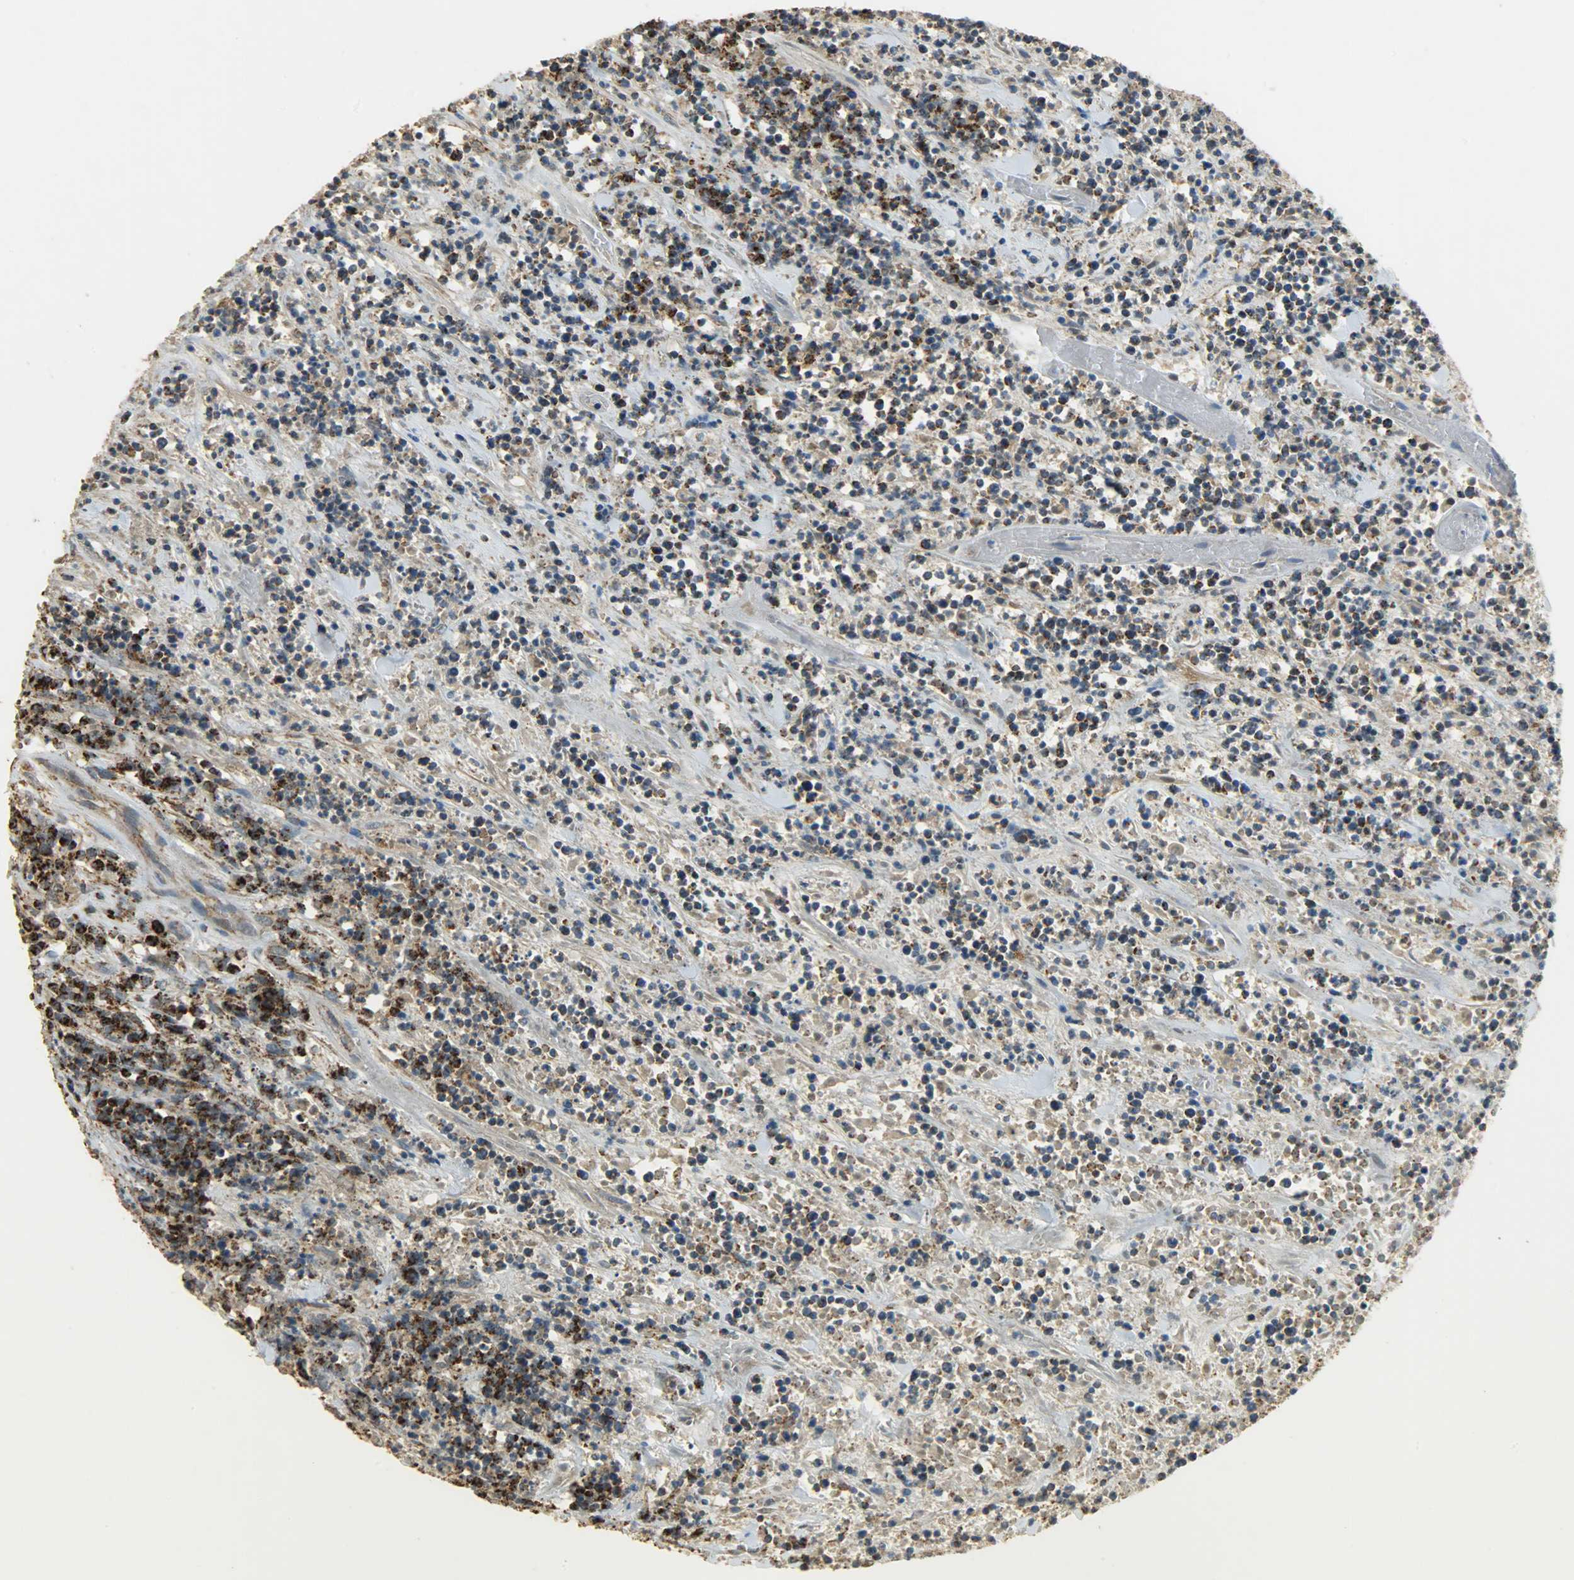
{"staining": {"intensity": "moderate", "quantity": ">75%", "location": "cytoplasmic/membranous"}, "tissue": "lymphoma", "cell_type": "Tumor cells", "image_type": "cancer", "snomed": [{"axis": "morphology", "description": "Malignant lymphoma, non-Hodgkin's type, High grade"}, {"axis": "topography", "description": "Soft tissue"}], "caption": "Immunohistochemical staining of lymphoma demonstrates medium levels of moderate cytoplasmic/membranous protein positivity in approximately >75% of tumor cells.", "gene": "HDHD5", "patient": {"sex": "male", "age": 18}}